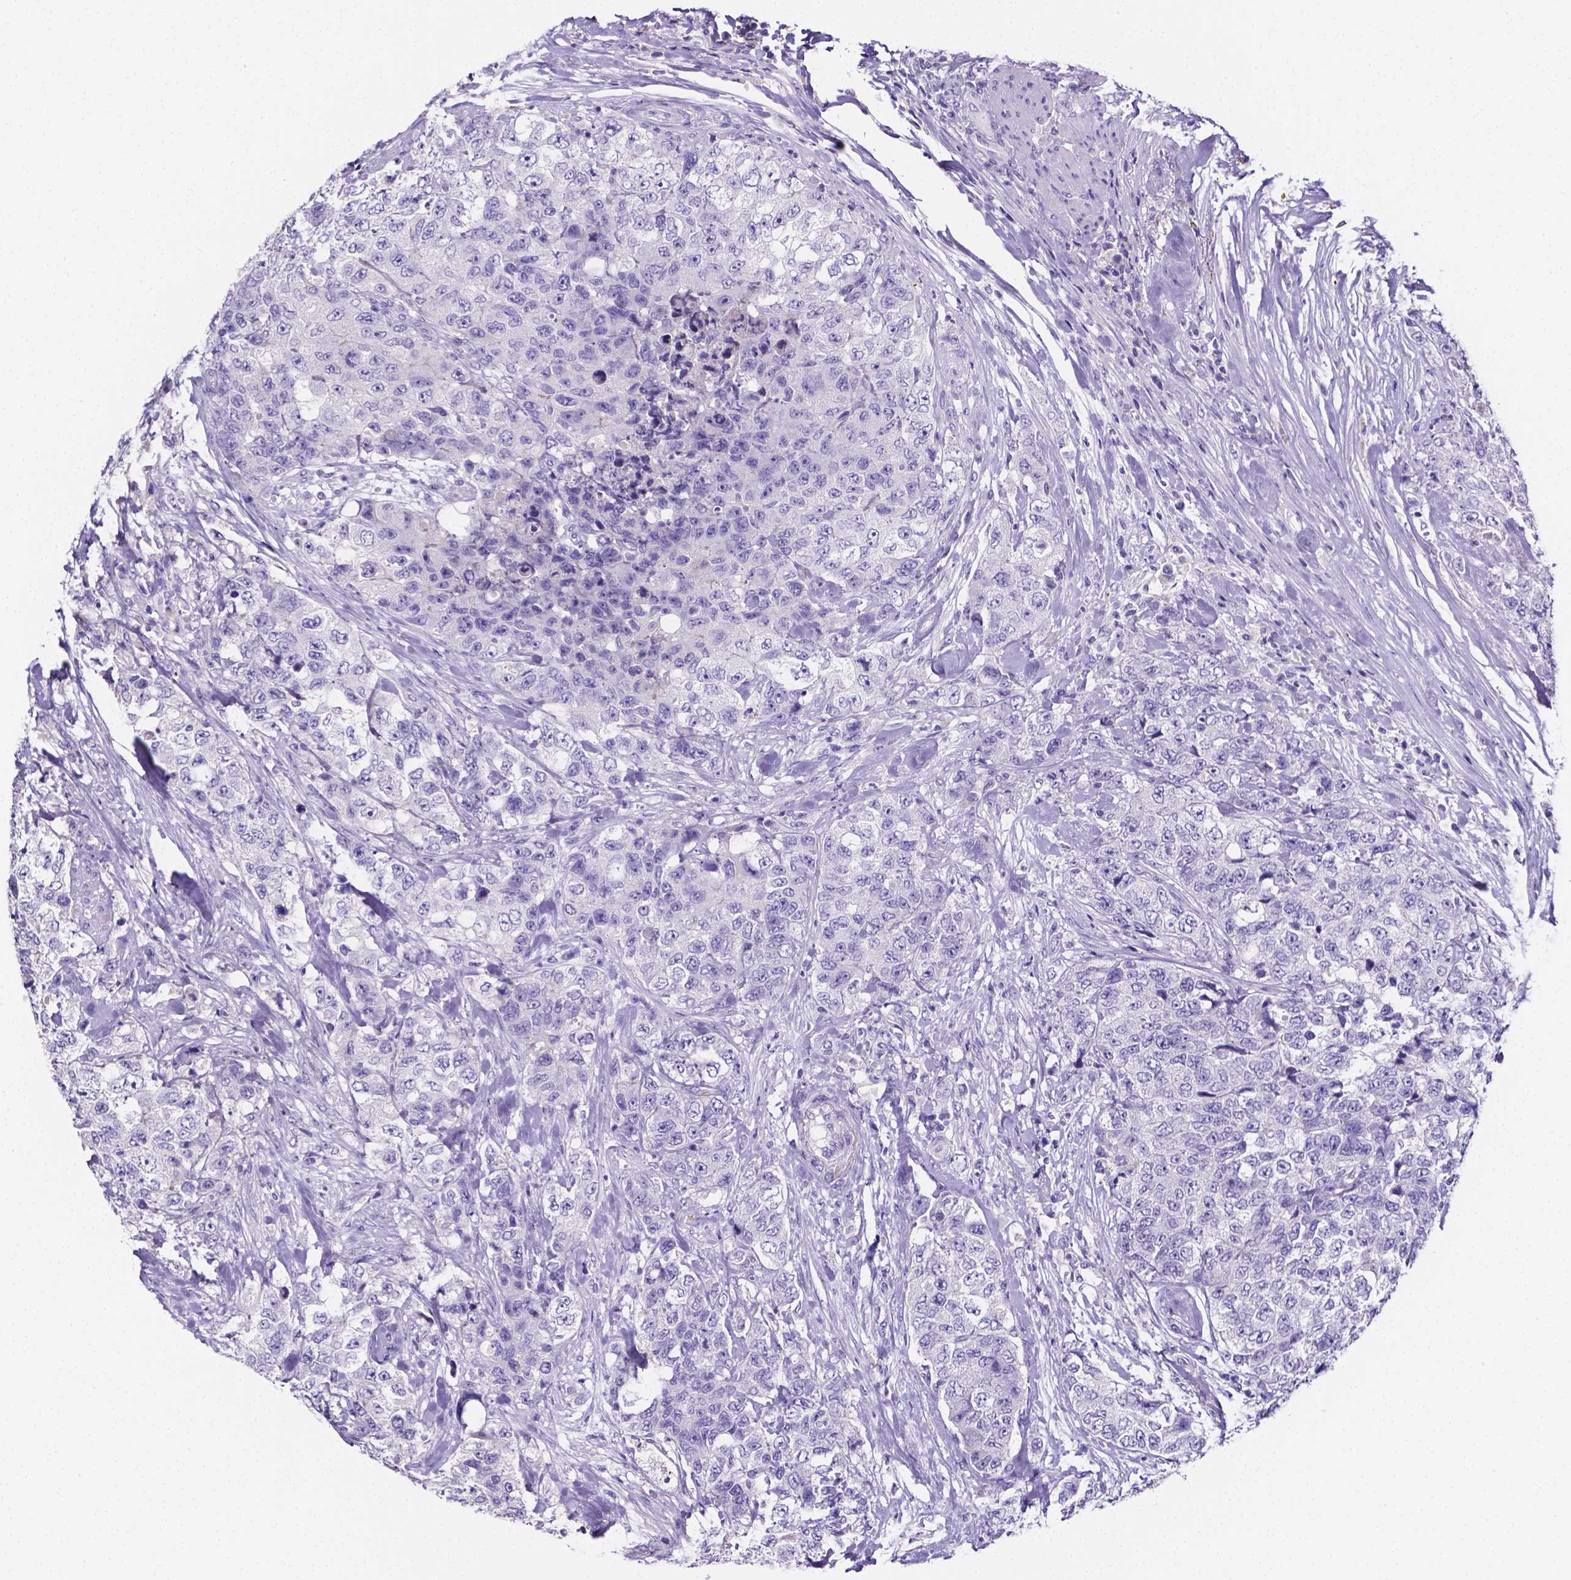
{"staining": {"intensity": "negative", "quantity": "none", "location": "none"}, "tissue": "urothelial cancer", "cell_type": "Tumor cells", "image_type": "cancer", "snomed": [{"axis": "morphology", "description": "Urothelial carcinoma, High grade"}, {"axis": "topography", "description": "Urinary bladder"}], "caption": "DAB (3,3'-diaminobenzidine) immunohistochemical staining of human urothelial cancer reveals no significant staining in tumor cells.", "gene": "NRGN", "patient": {"sex": "female", "age": 78}}